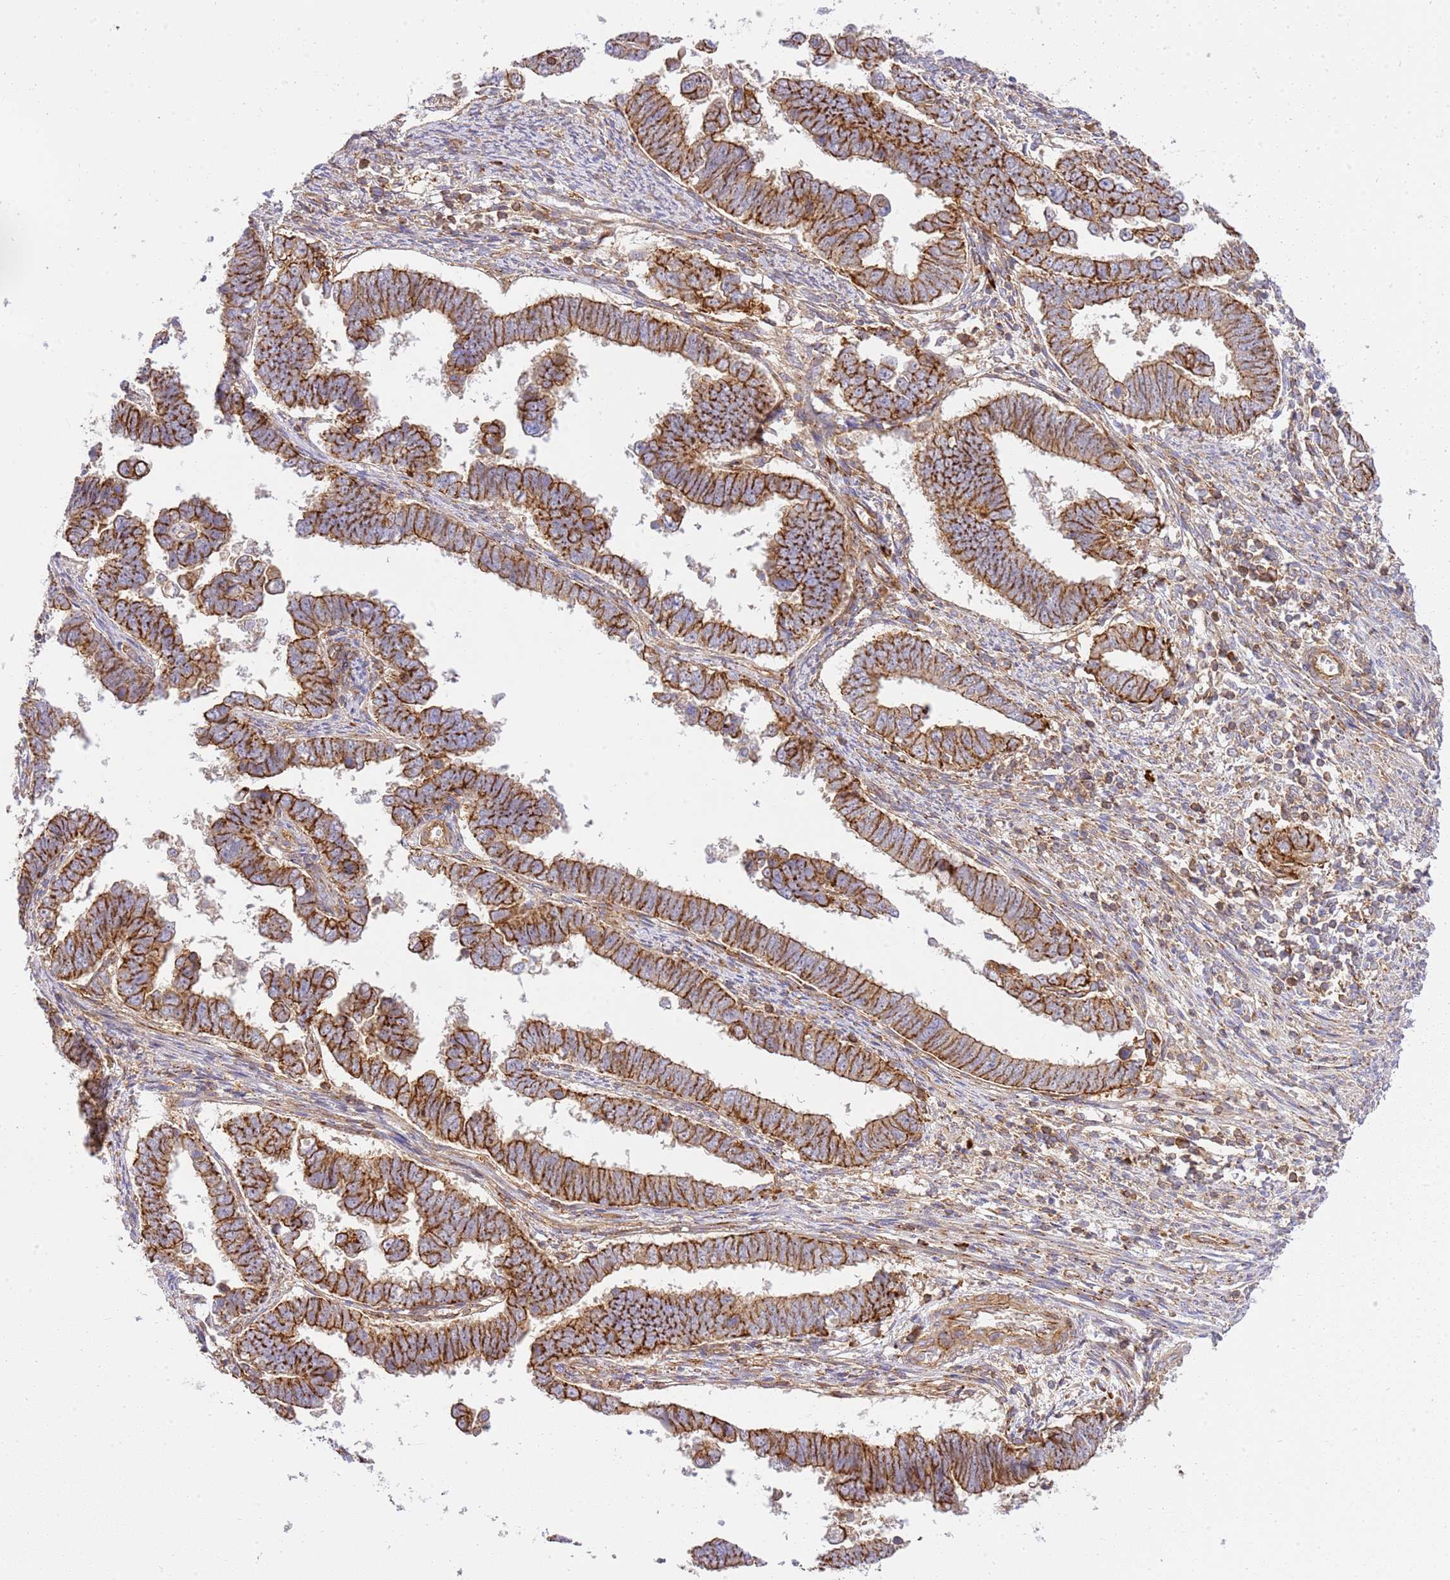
{"staining": {"intensity": "strong", "quantity": ">75%", "location": "cytoplasmic/membranous"}, "tissue": "endometrial cancer", "cell_type": "Tumor cells", "image_type": "cancer", "snomed": [{"axis": "morphology", "description": "Adenocarcinoma, NOS"}, {"axis": "topography", "description": "Endometrium"}], "caption": "The photomicrograph displays a brown stain indicating the presence of a protein in the cytoplasmic/membranous of tumor cells in endometrial cancer (adenocarcinoma). Using DAB (3,3'-diaminobenzidine) (brown) and hematoxylin (blue) stains, captured at high magnification using brightfield microscopy.", "gene": "EFCAB8", "patient": {"sex": "female", "age": 75}}